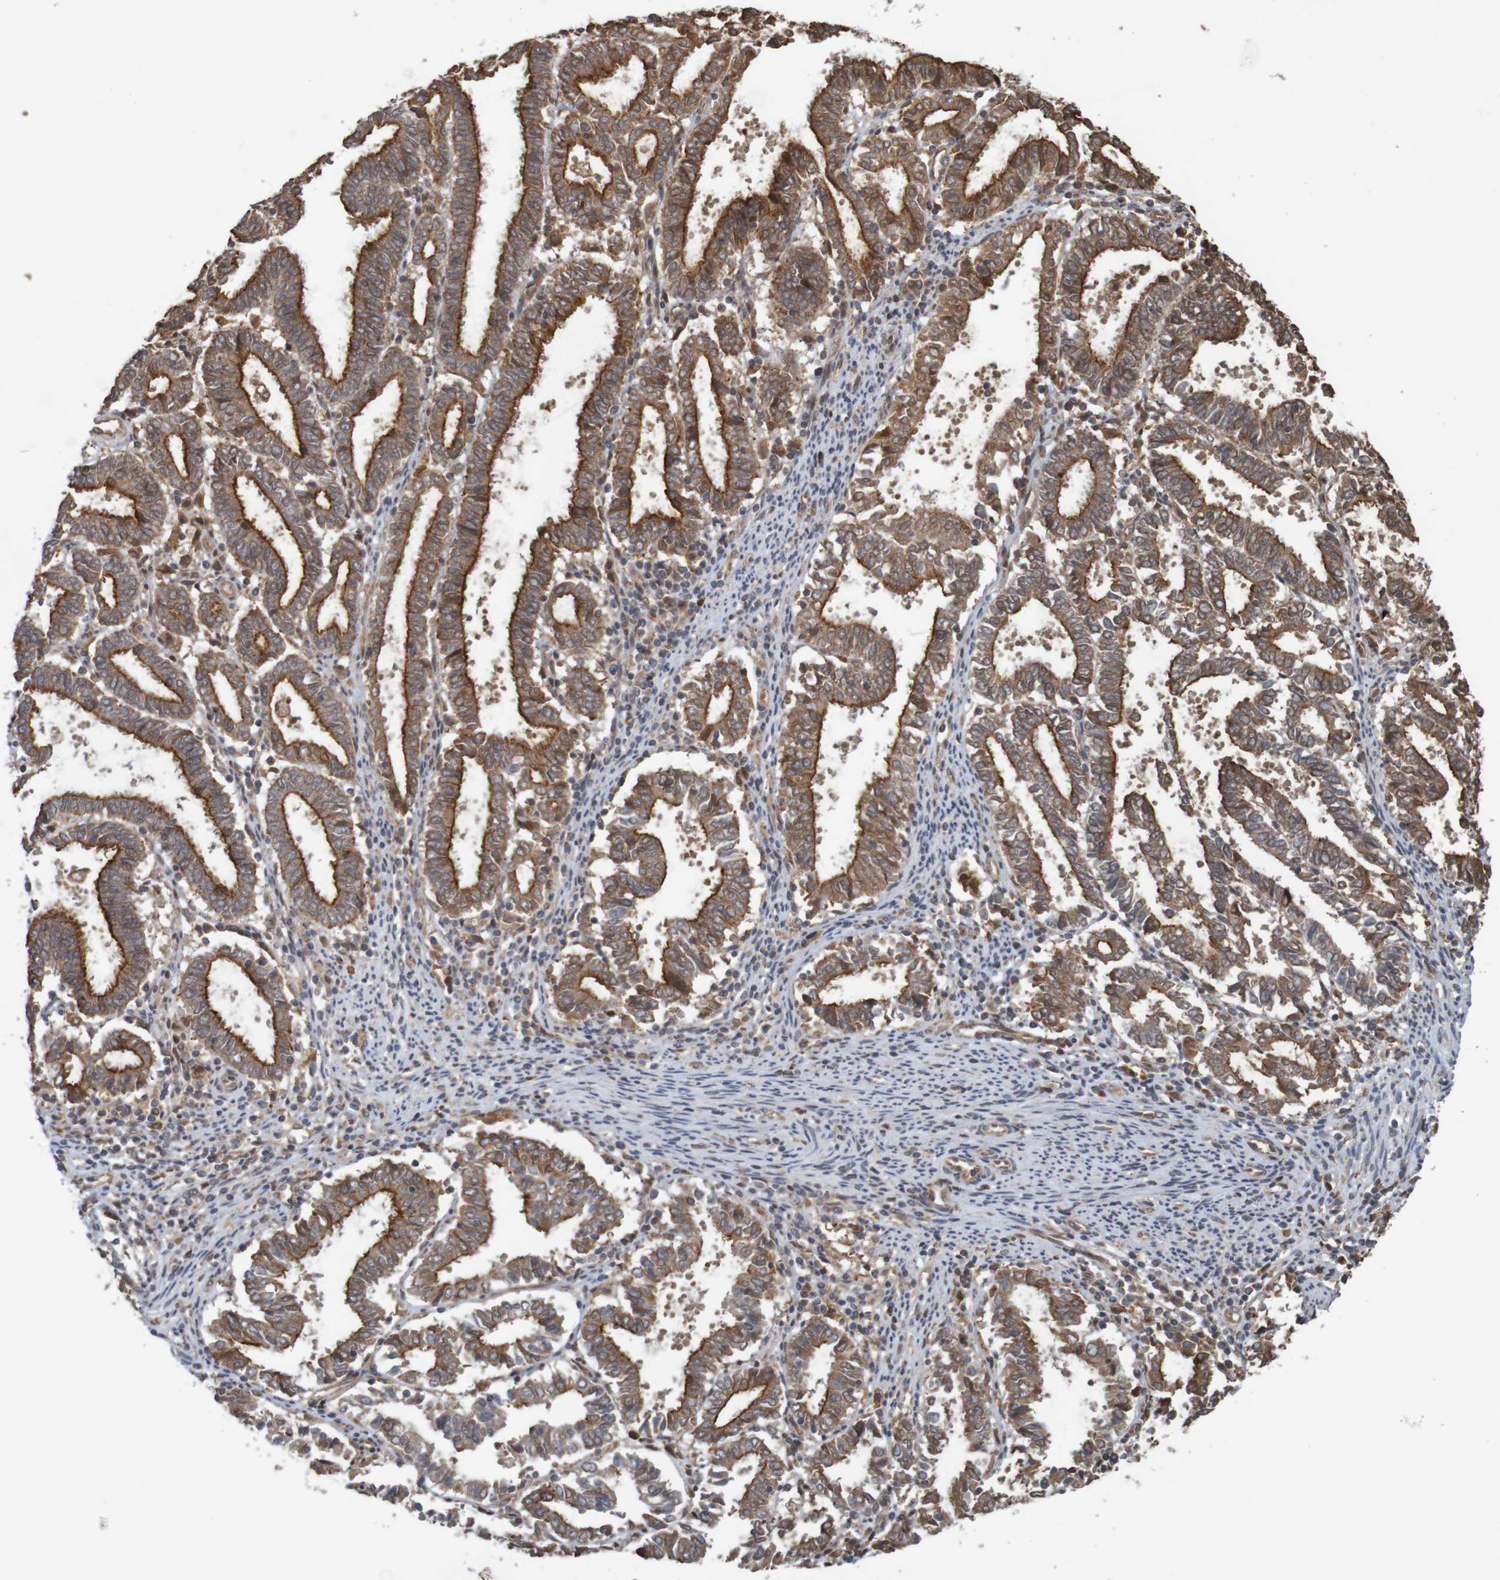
{"staining": {"intensity": "moderate", "quantity": ">75%", "location": "cytoplasmic/membranous"}, "tissue": "endometrial cancer", "cell_type": "Tumor cells", "image_type": "cancer", "snomed": [{"axis": "morphology", "description": "Adenocarcinoma, NOS"}, {"axis": "topography", "description": "Uterus"}], "caption": "Adenocarcinoma (endometrial) stained with DAB immunohistochemistry (IHC) reveals medium levels of moderate cytoplasmic/membranous positivity in about >75% of tumor cells.", "gene": "ARHGEF11", "patient": {"sex": "female", "age": 83}}